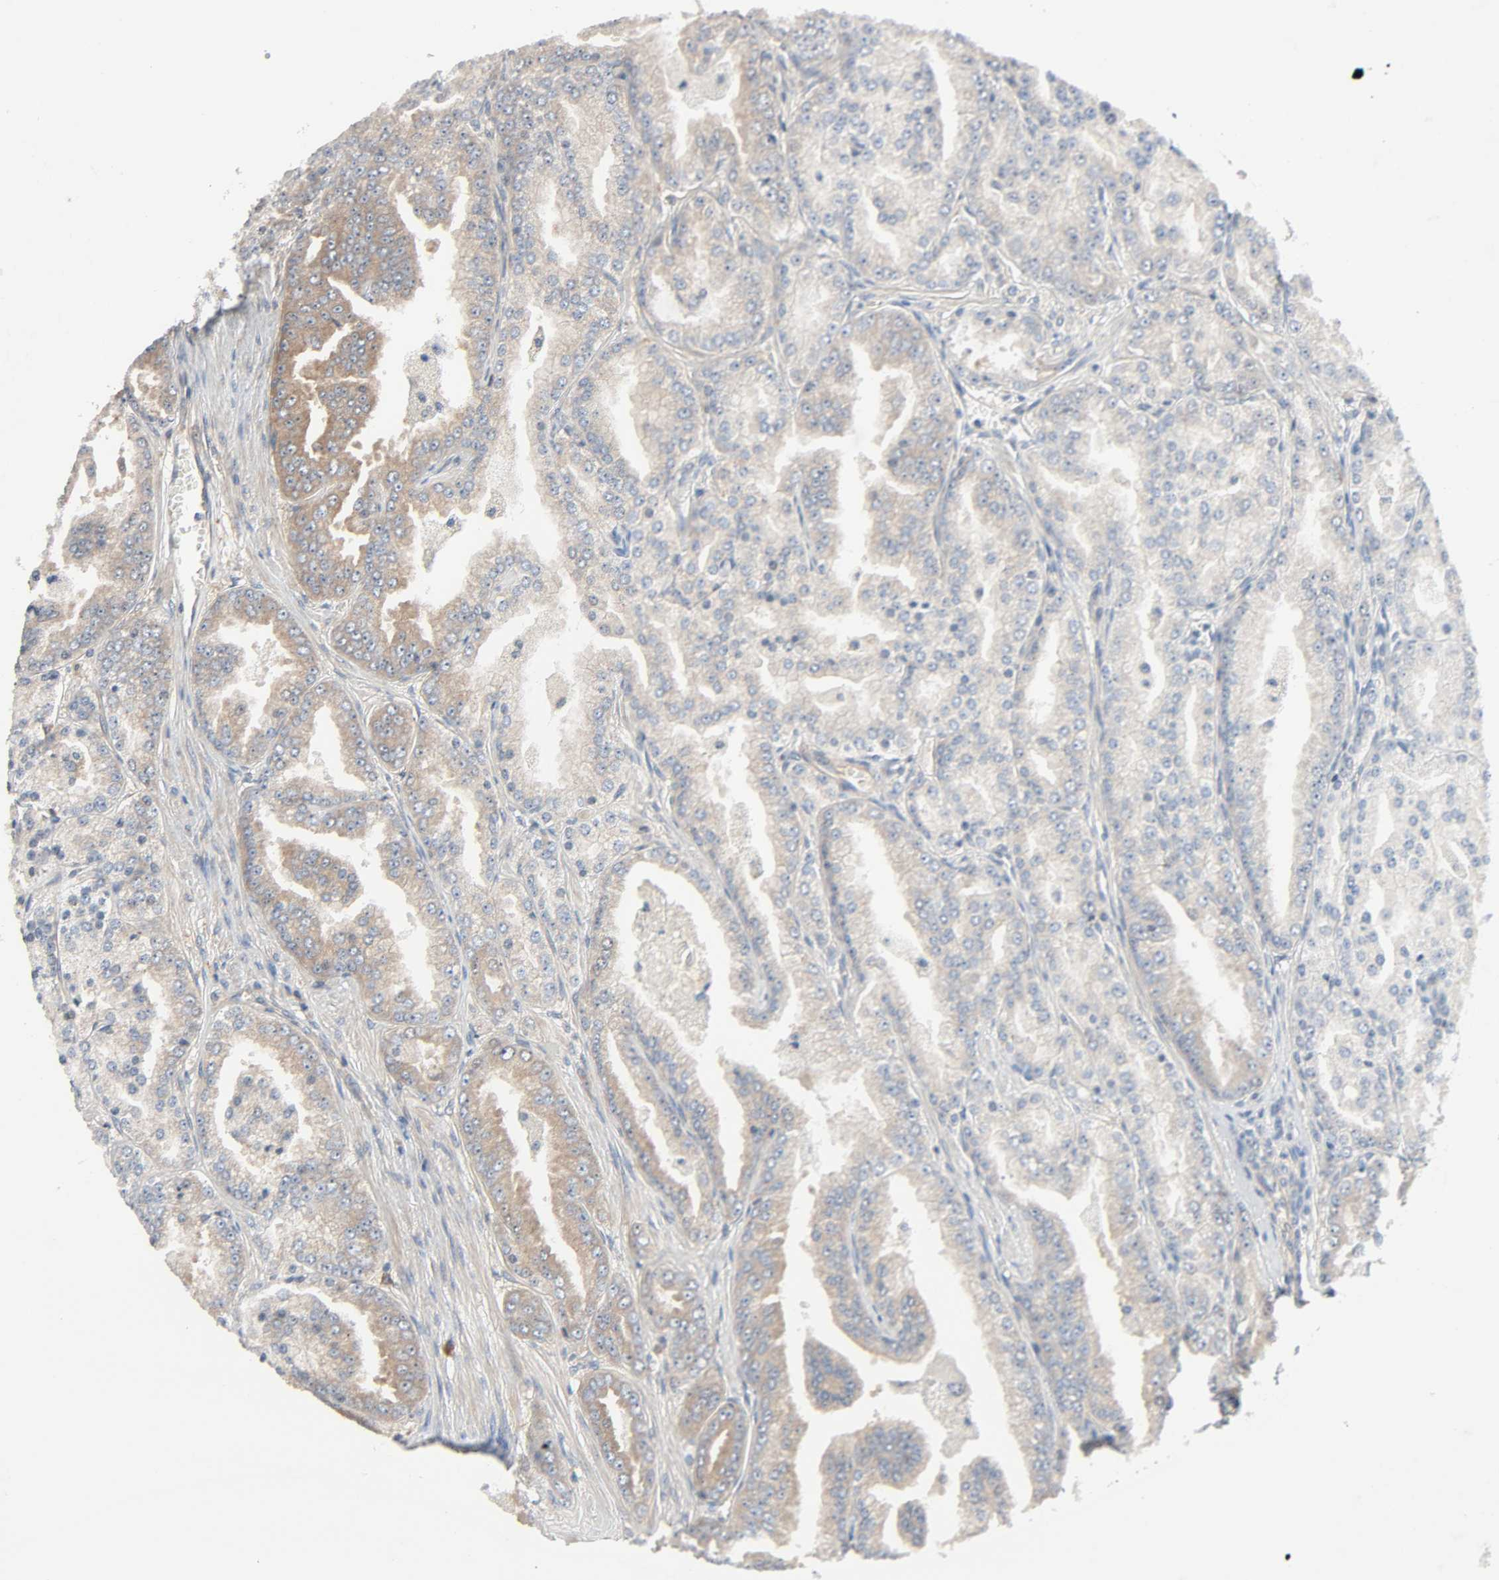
{"staining": {"intensity": "weak", "quantity": ">75%", "location": "cytoplasmic/membranous"}, "tissue": "prostate cancer", "cell_type": "Tumor cells", "image_type": "cancer", "snomed": [{"axis": "morphology", "description": "Adenocarcinoma, High grade"}, {"axis": "topography", "description": "Prostate"}], "caption": "IHC micrograph of adenocarcinoma (high-grade) (prostate) stained for a protein (brown), which reveals low levels of weak cytoplasmic/membranous positivity in about >75% of tumor cells.", "gene": "PPP2R1B", "patient": {"sex": "male", "age": 61}}